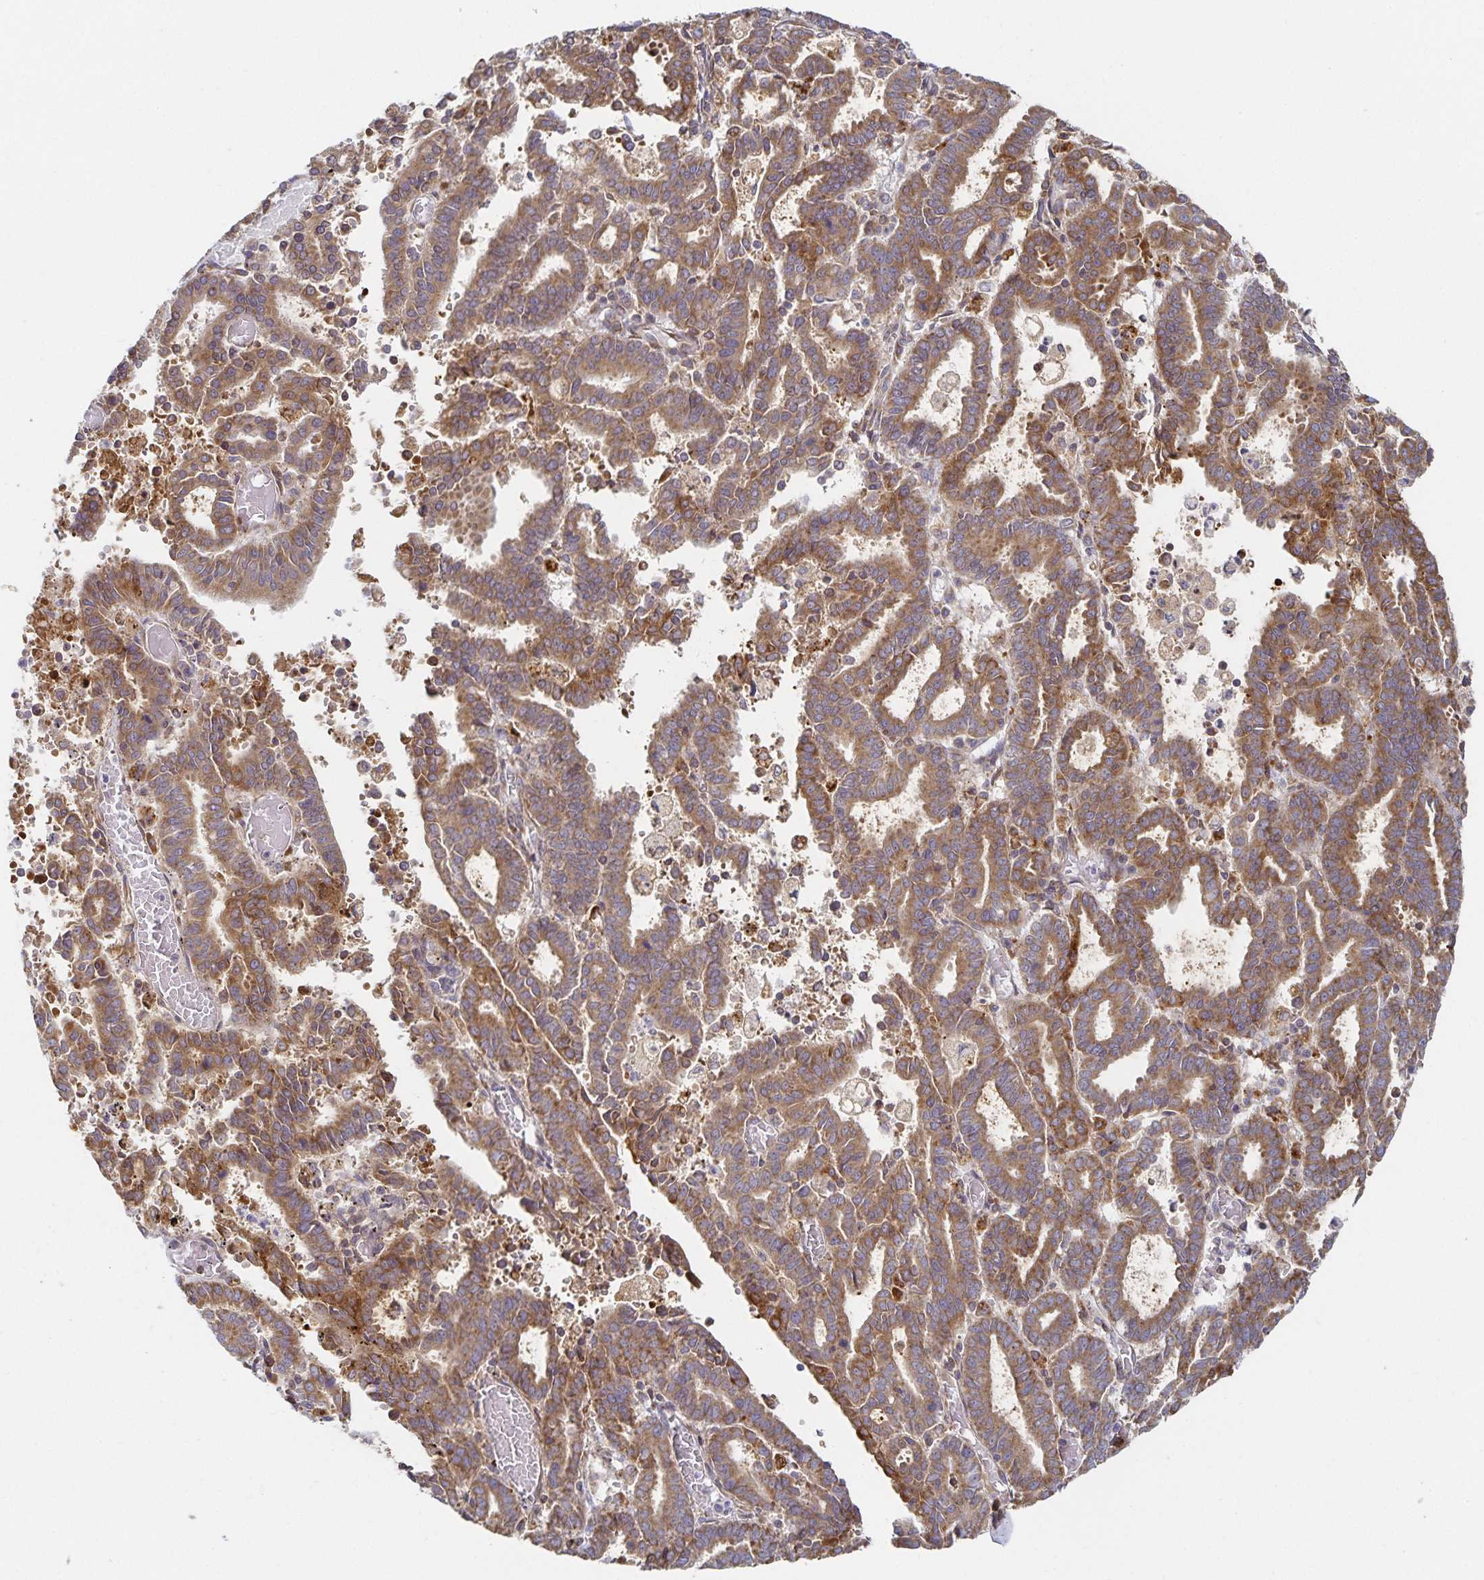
{"staining": {"intensity": "moderate", "quantity": ">75%", "location": "cytoplasmic/membranous"}, "tissue": "endometrial cancer", "cell_type": "Tumor cells", "image_type": "cancer", "snomed": [{"axis": "morphology", "description": "Adenocarcinoma, NOS"}, {"axis": "topography", "description": "Uterus"}], "caption": "Human endometrial cancer stained with a protein marker demonstrates moderate staining in tumor cells.", "gene": "NOMO1", "patient": {"sex": "female", "age": 83}}